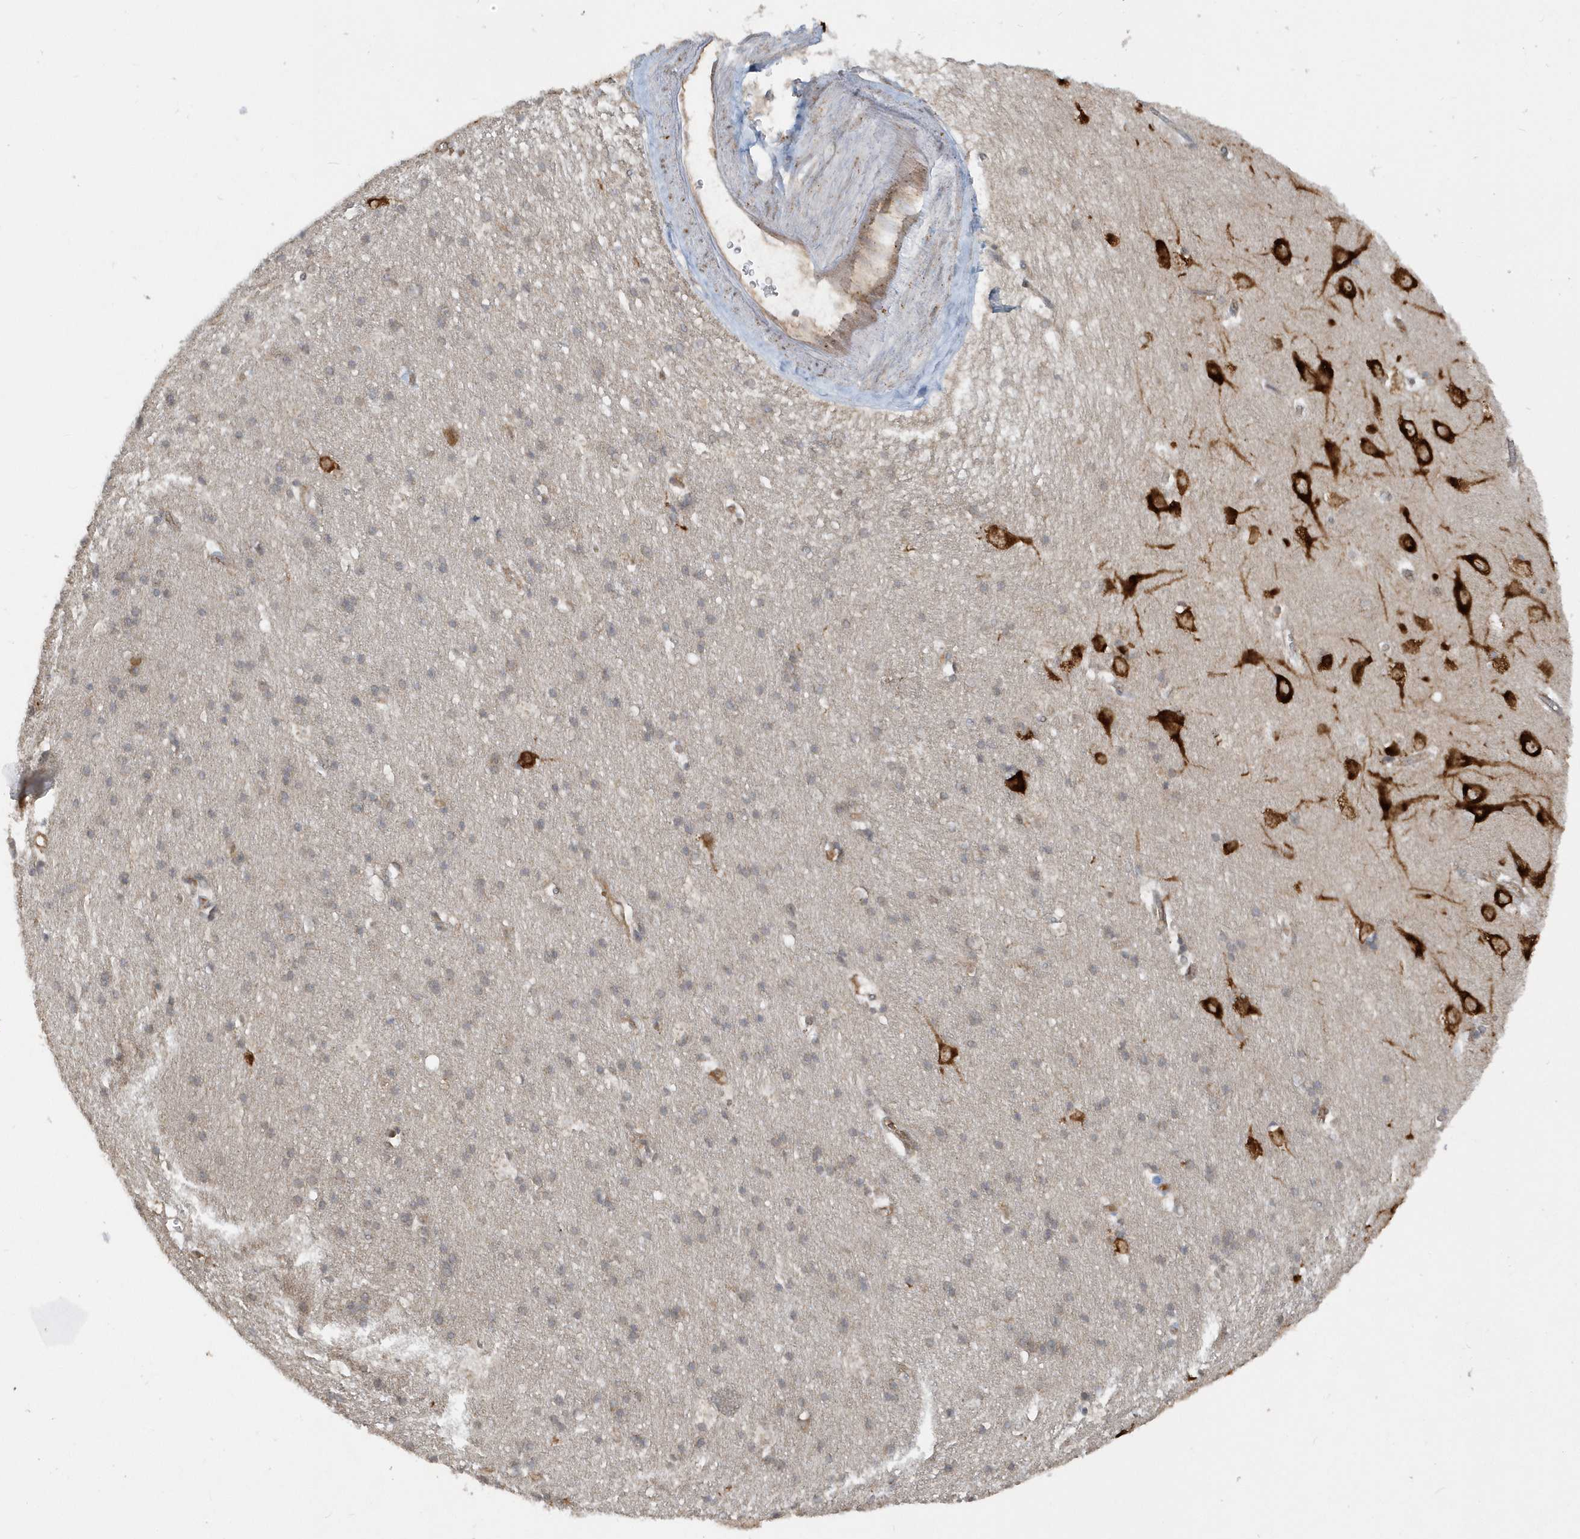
{"staining": {"intensity": "weak", "quantity": "25%-75%", "location": "cytoplasmic/membranous"}, "tissue": "cerebral cortex", "cell_type": "Endothelial cells", "image_type": "normal", "snomed": [{"axis": "morphology", "description": "Normal tissue, NOS"}, {"axis": "topography", "description": "Cerebral cortex"}], "caption": "Human cerebral cortex stained with a protein marker demonstrates weak staining in endothelial cells.", "gene": "STIM2", "patient": {"sex": "male", "age": 54}}